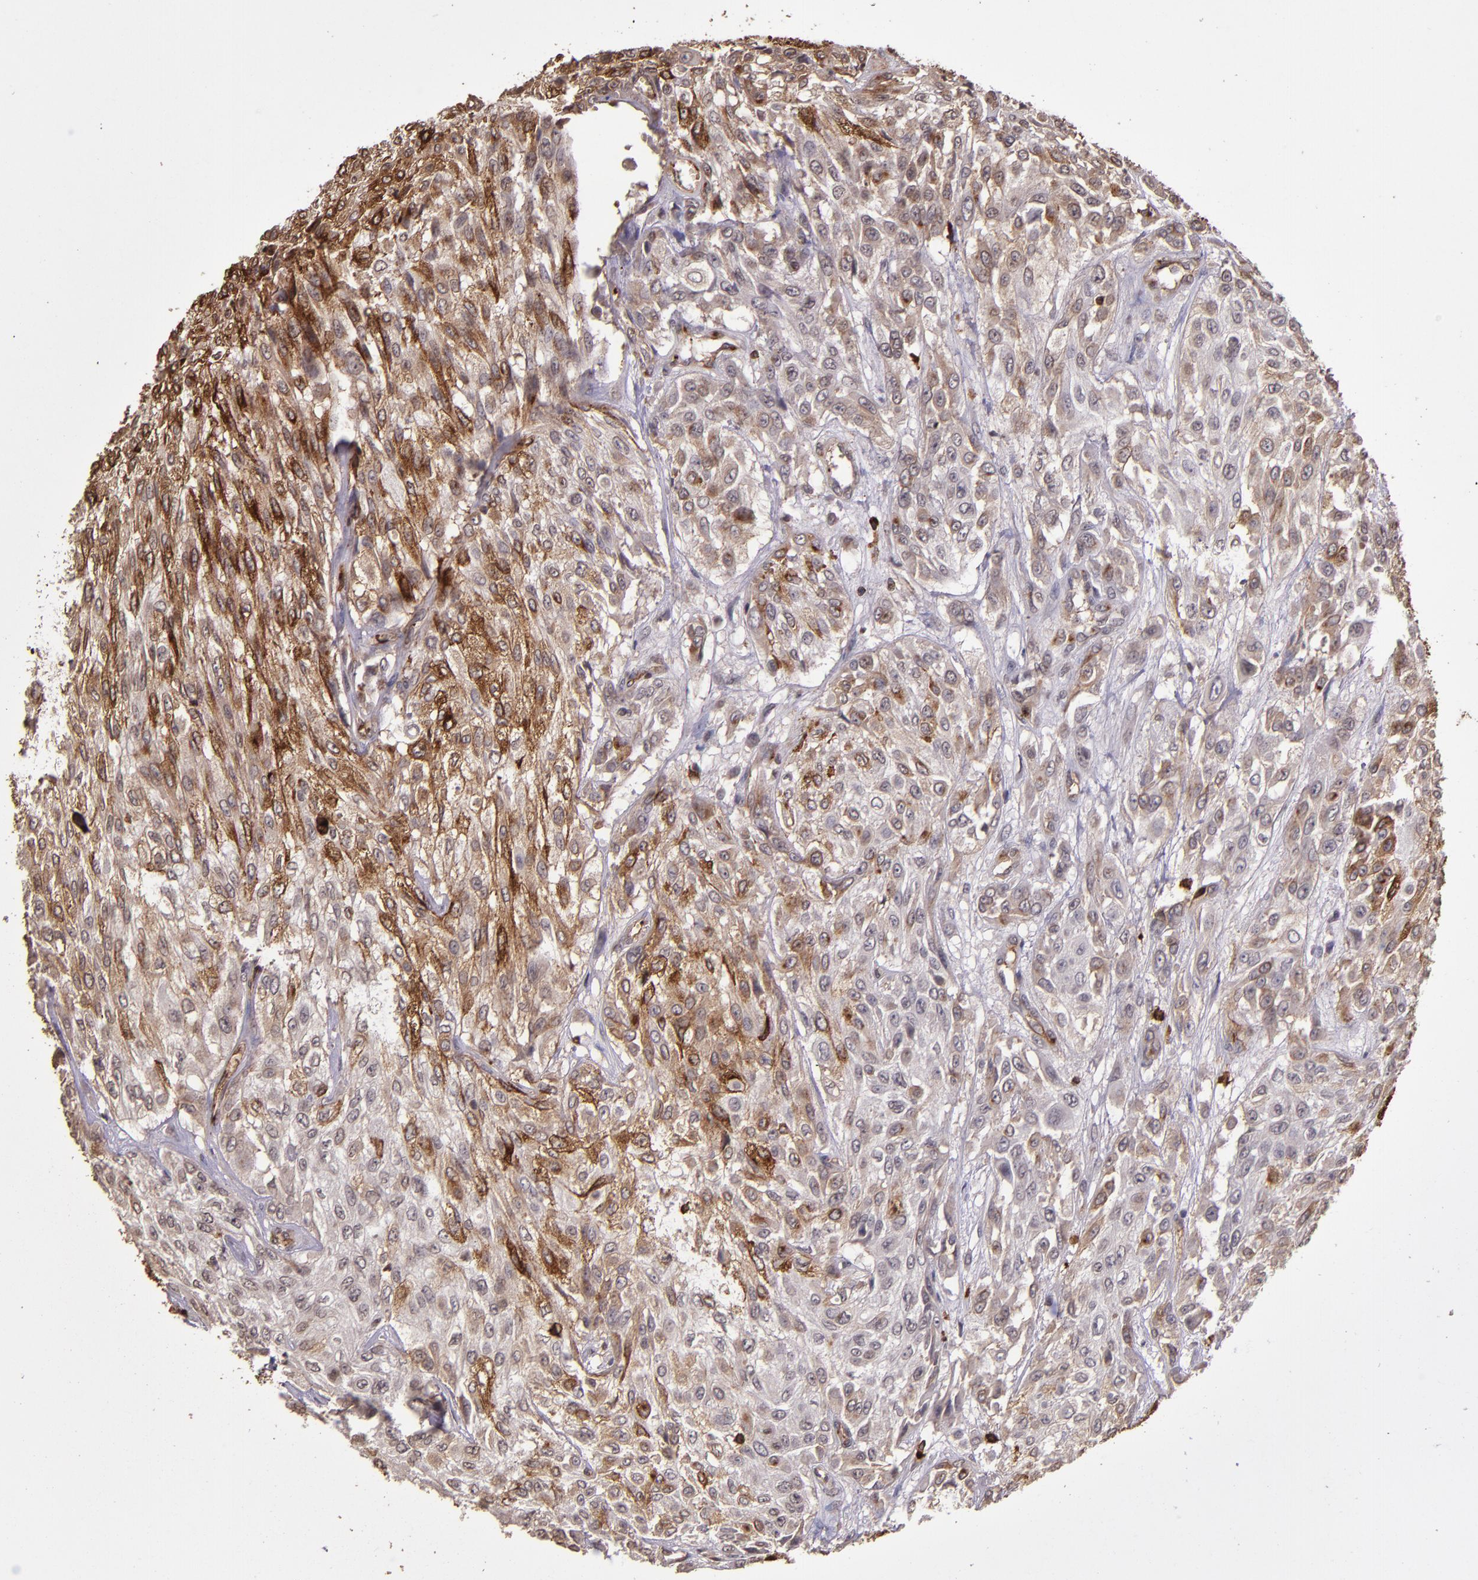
{"staining": {"intensity": "moderate", "quantity": "25%-75%", "location": "cytoplasmic/membranous"}, "tissue": "urothelial cancer", "cell_type": "Tumor cells", "image_type": "cancer", "snomed": [{"axis": "morphology", "description": "Urothelial carcinoma, High grade"}, {"axis": "topography", "description": "Urinary bladder"}], "caption": "Moderate cytoplasmic/membranous protein staining is identified in approximately 25%-75% of tumor cells in urothelial cancer.", "gene": "SLC2A3", "patient": {"sex": "male", "age": 57}}